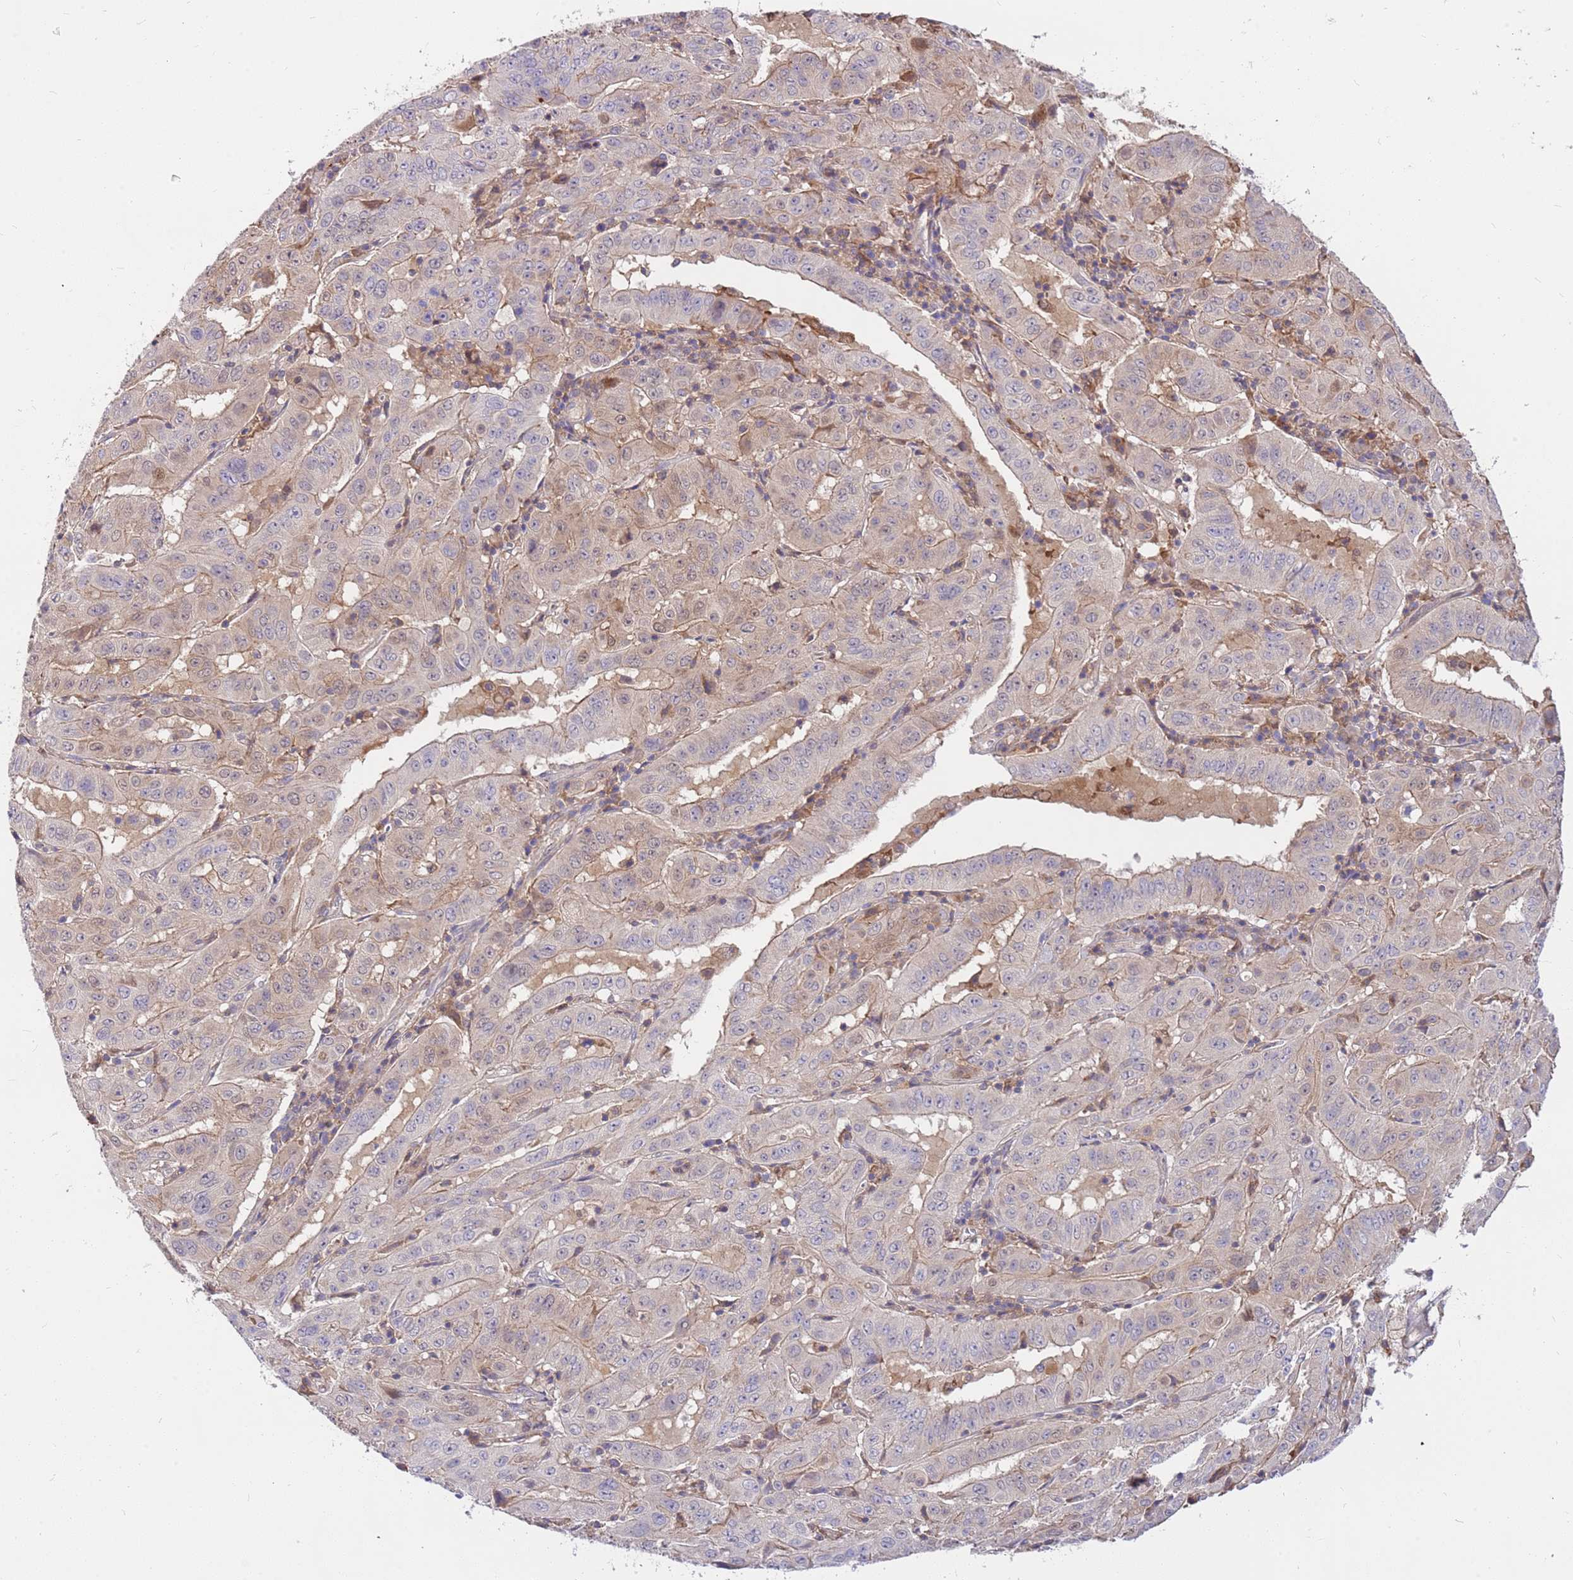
{"staining": {"intensity": "weak", "quantity": "25%-75%", "location": "cytoplasmic/membranous"}, "tissue": "pancreatic cancer", "cell_type": "Tumor cells", "image_type": "cancer", "snomed": [{"axis": "morphology", "description": "Adenocarcinoma, NOS"}, {"axis": "topography", "description": "Pancreas"}], "caption": "About 25%-75% of tumor cells in pancreatic adenocarcinoma exhibit weak cytoplasmic/membranous protein expression as visualized by brown immunohistochemical staining.", "gene": "MVD", "patient": {"sex": "male", "age": 63}}